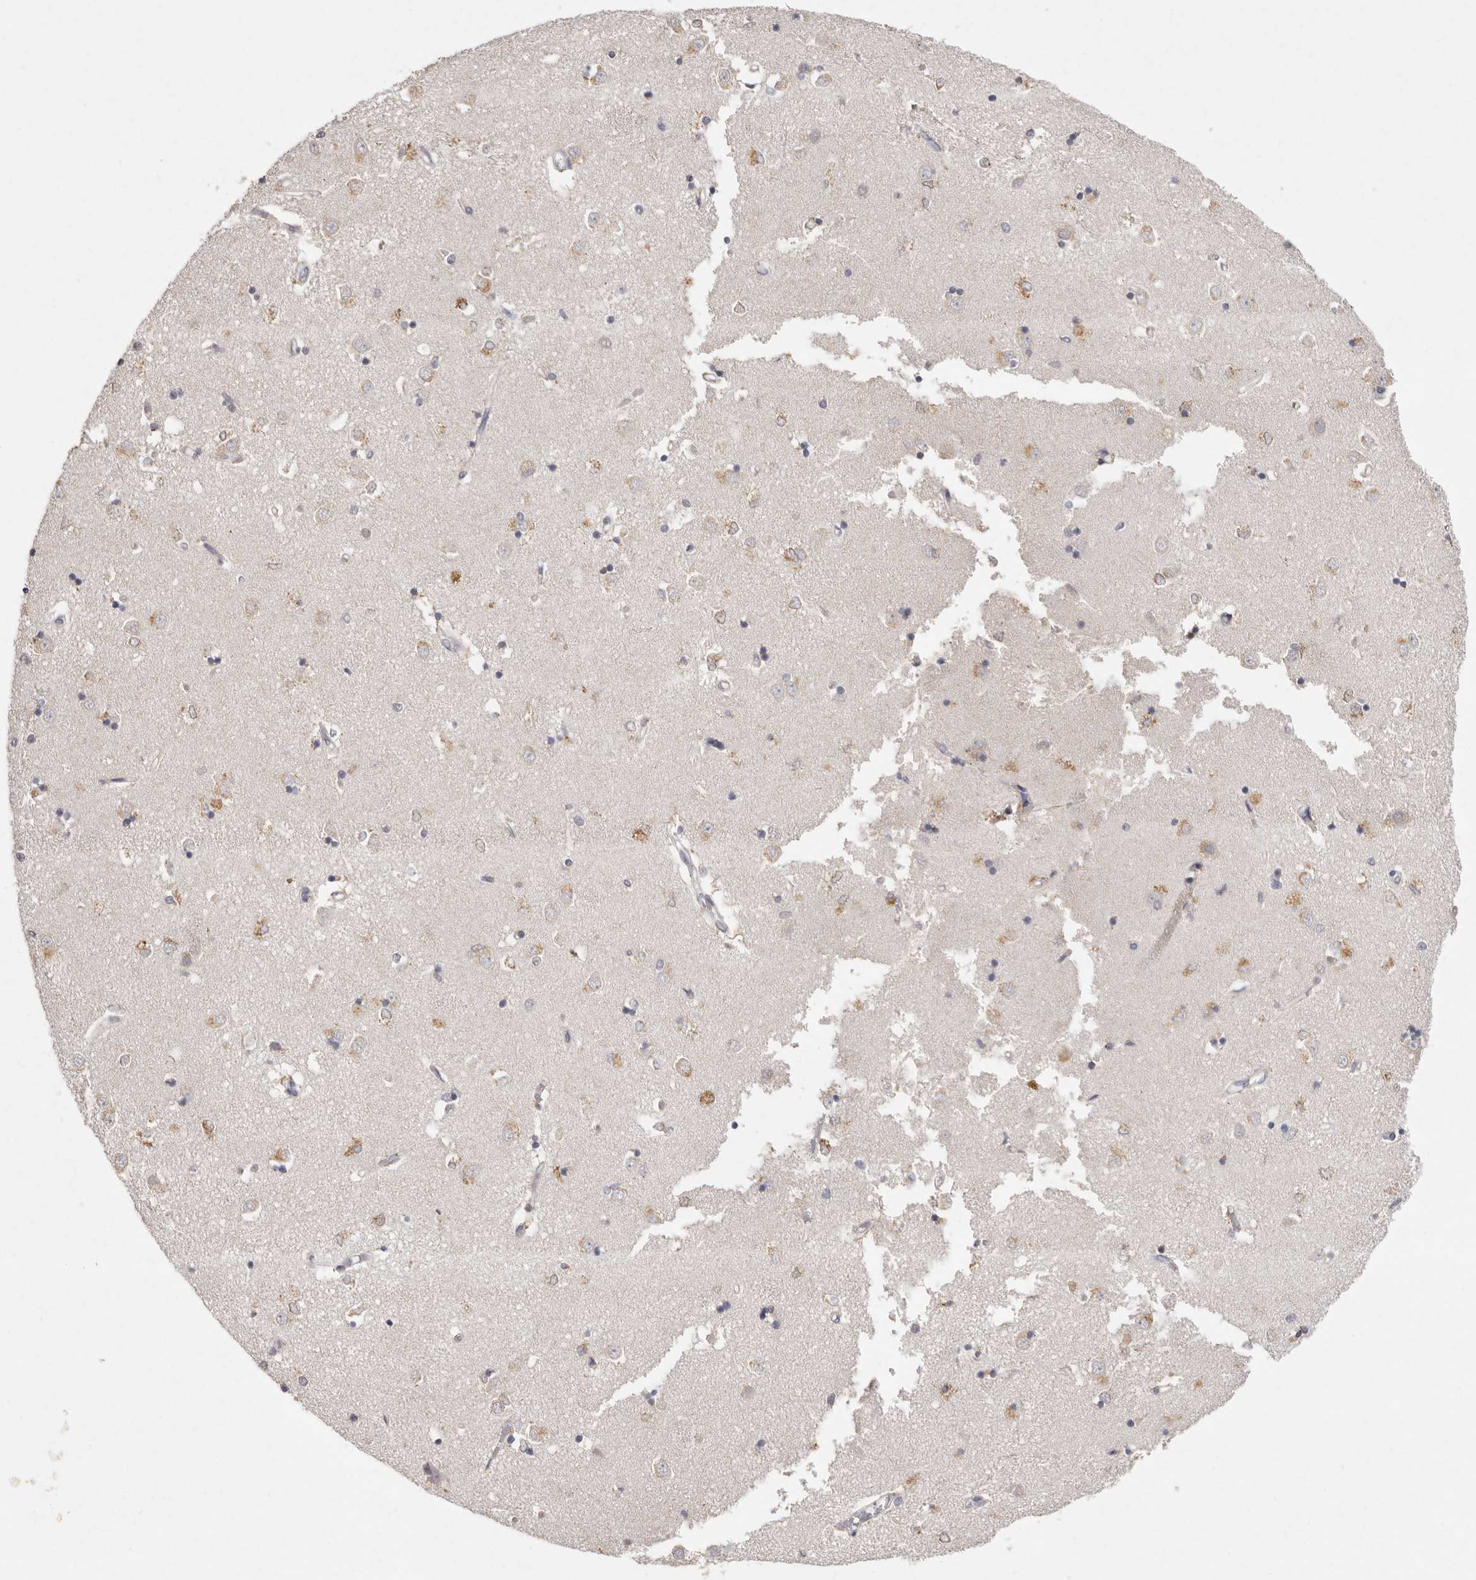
{"staining": {"intensity": "moderate", "quantity": "<25%", "location": "cytoplasmic/membranous"}, "tissue": "caudate", "cell_type": "Glial cells", "image_type": "normal", "snomed": [{"axis": "morphology", "description": "Normal tissue, NOS"}, {"axis": "topography", "description": "Lateral ventricle wall"}], "caption": "Protein expression by immunohistochemistry (IHC) reveals moderate cytoplasmic/membranous staining in about <25% of glial cells in benign caudate.", "gene": "FAM185A", "patient": {"sex": "male", "age": 45}}